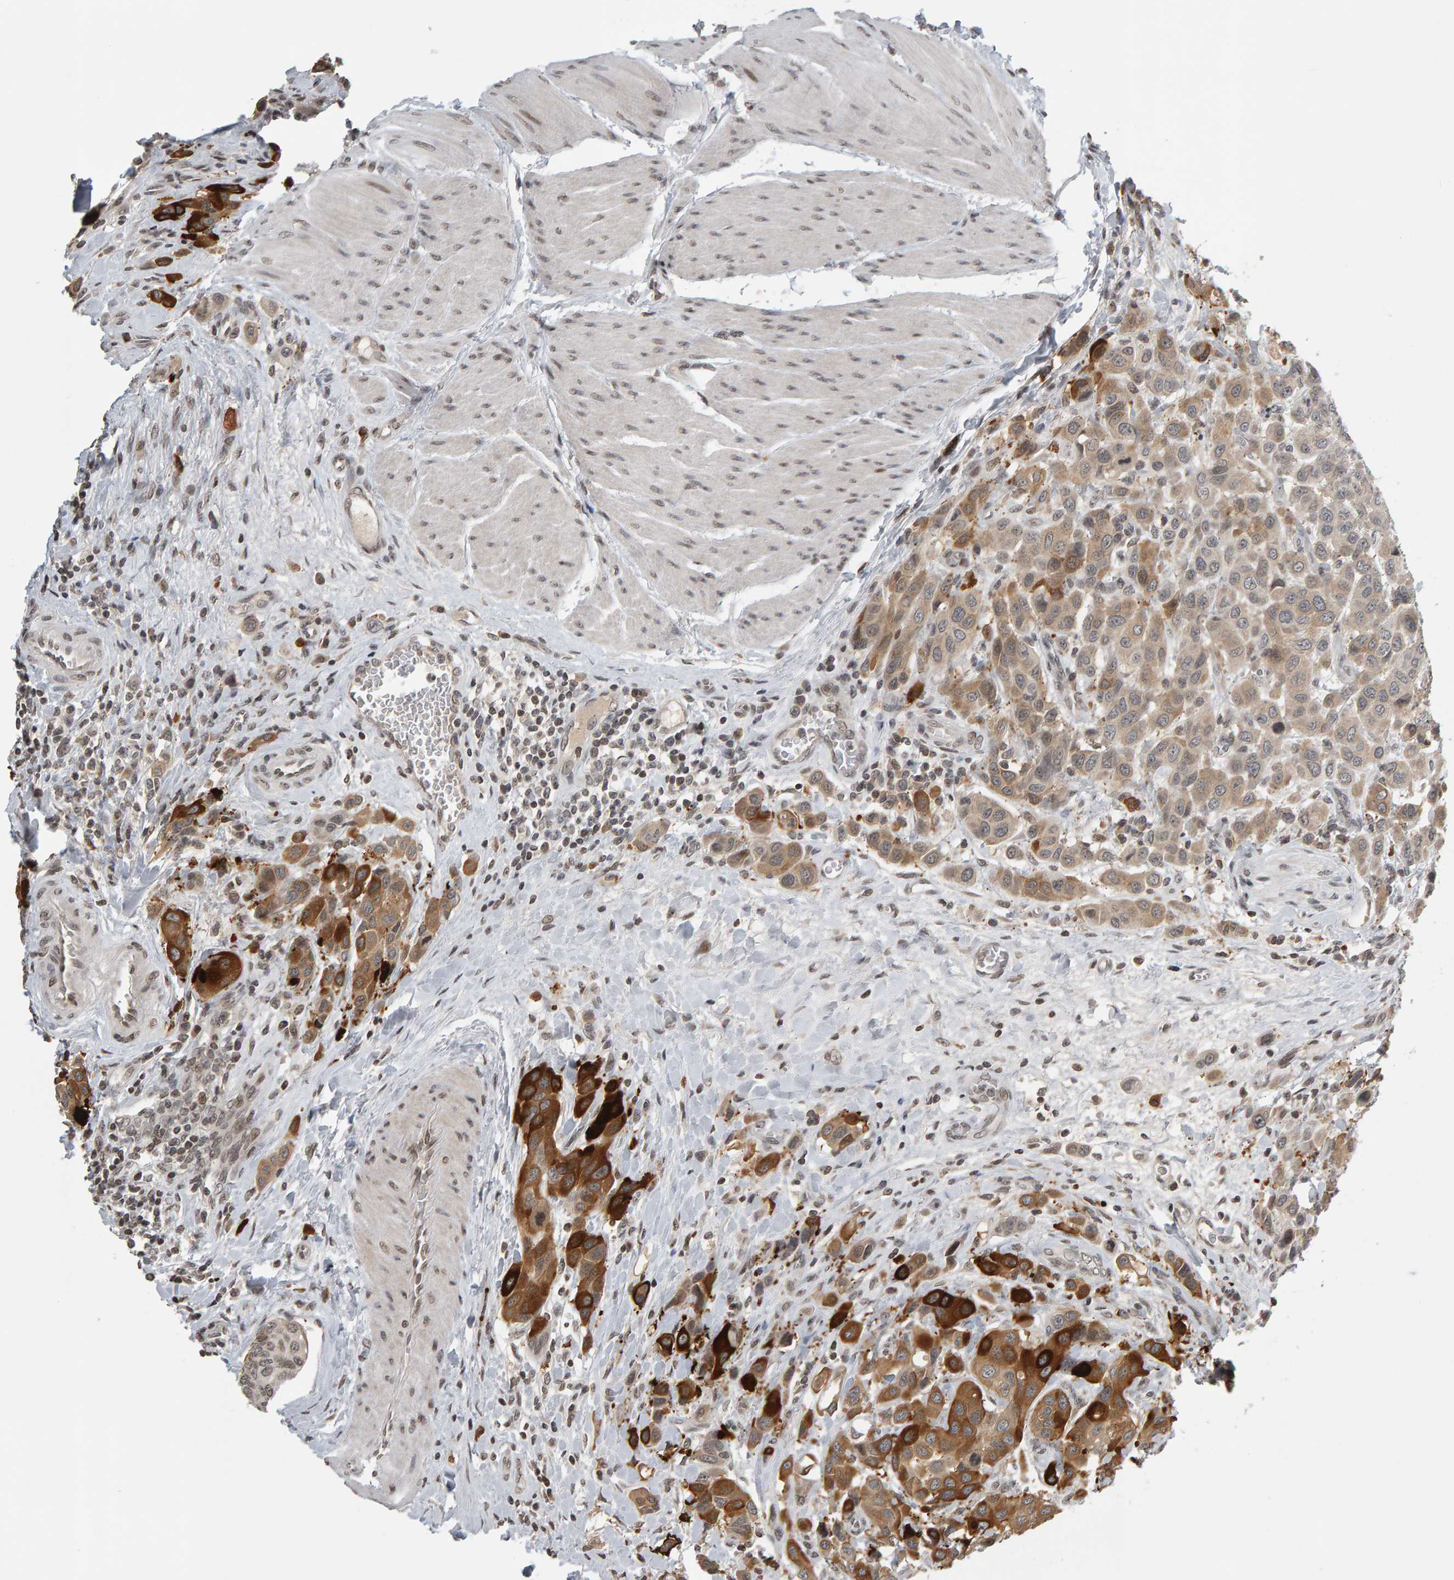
{"staining": {"intensity": "strong", "quantity": ">75%", "location": "cytoplasmic/membranous"}, "tissue": "urothelial cancer", "cell_type": "Tumor cells", "image_type": "cancer", "snomed": [{"axis": "morphology", "description": "Urothelial carcinoma, High grade"}, {"axis": "topography", "description": "Urinary bladder"}], "caption": "There is high levels of strong cytoplasmic/membranous staining in tumor cells of urothelial cancer, as demonstrated by immunohistochemical staining (brown color).", "gene": "TRAM1", "patient": {"sex": "male", "age": 50}}